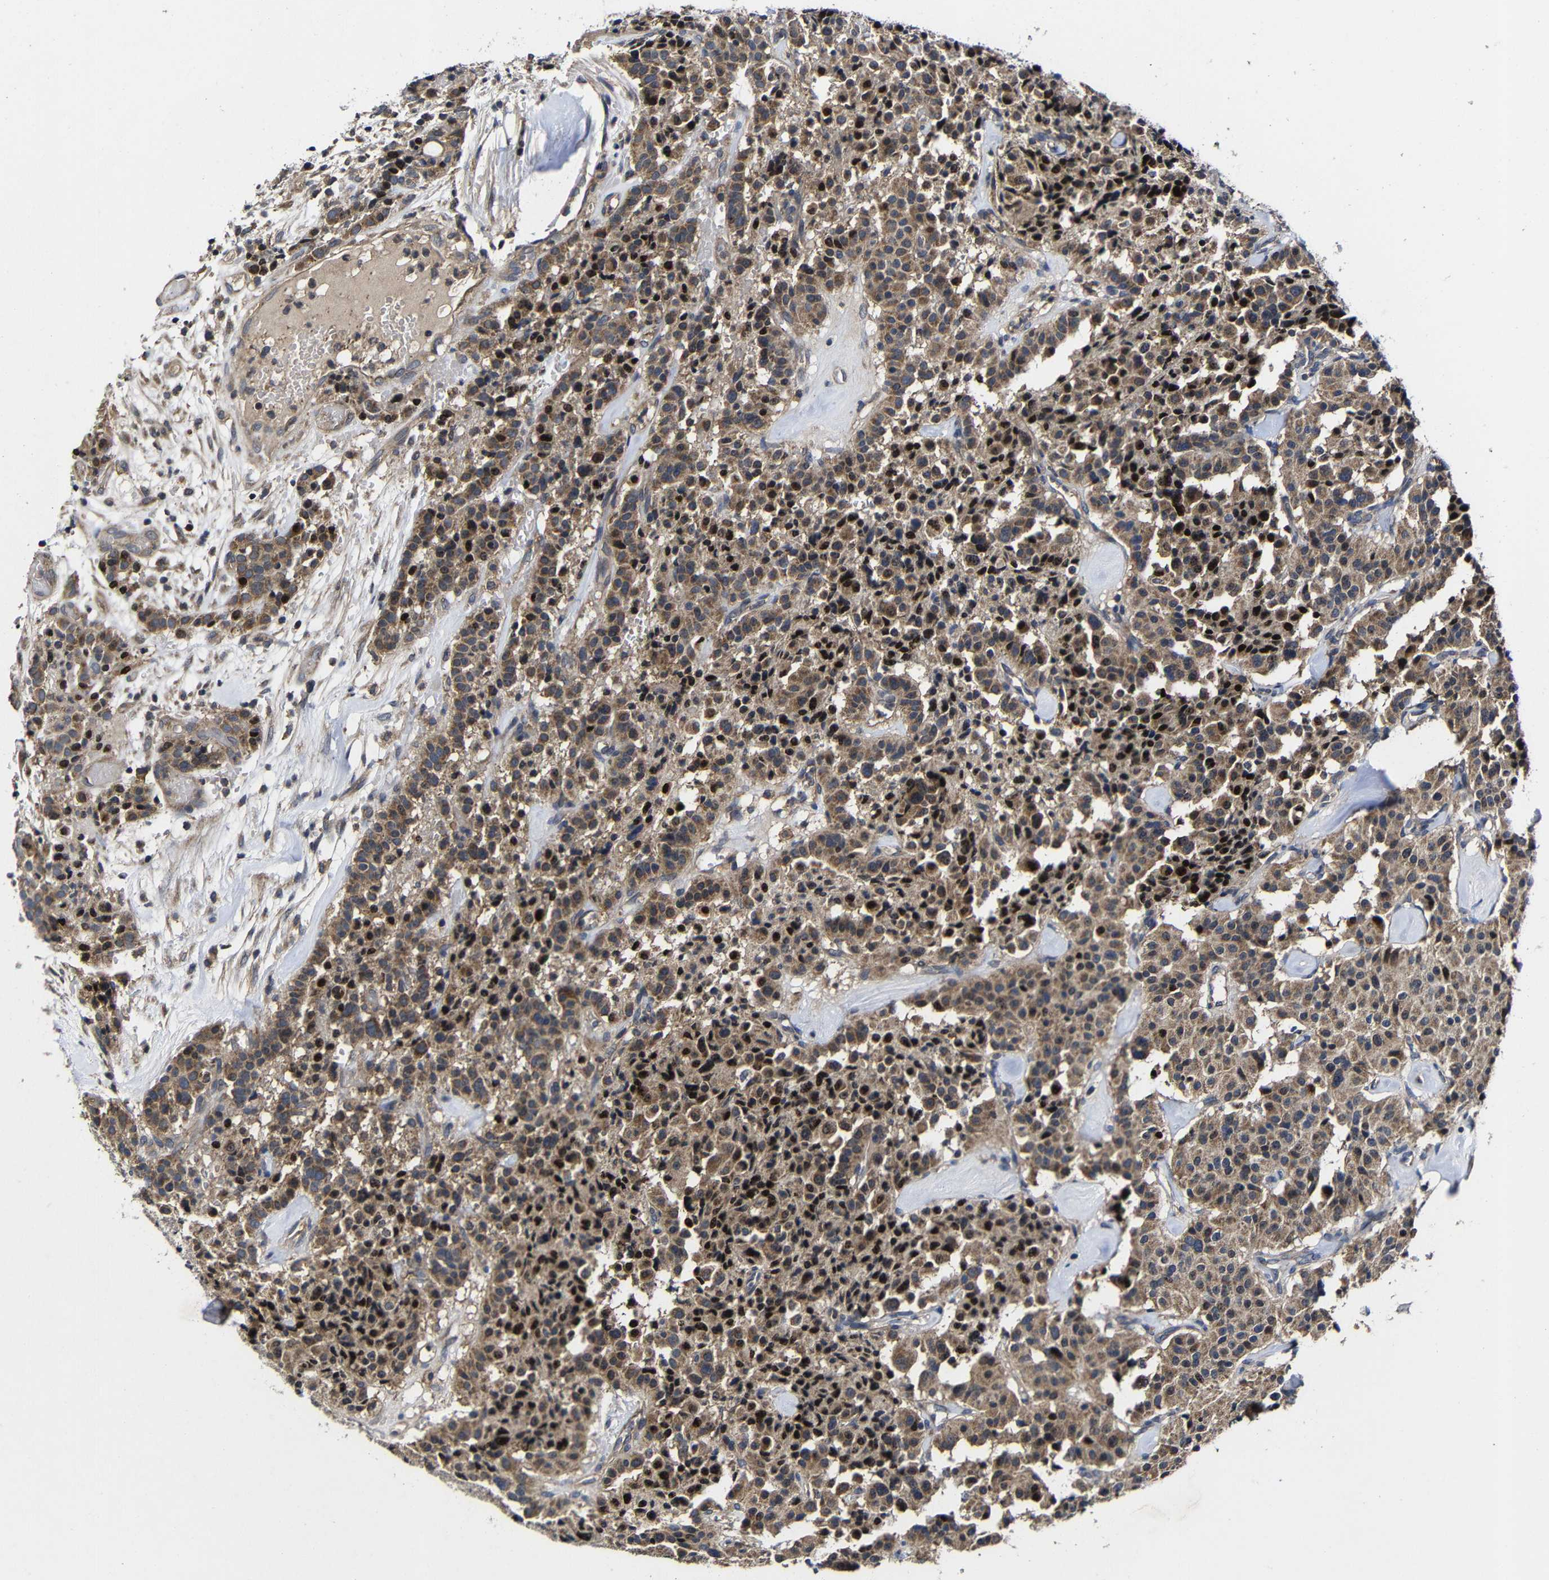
{"staining": {"intensity": "moderate", "quantity": ">75%", "location": "cytoplasmic/membranous,nuclear"}, "tissue": "carcinoid", "cell_type": "Tumor cells", "image_type": "cancer", "snomed": [{"axis": "morphology", "description": "Carcinoid, malignant, NOS"}, {"axis": "topography", "description": "Lung"}], "caption": "DAB immunohistochemical staining of human carcinoid exhibits moderate cytoplasmic/membranous and nuclear protein expression in approximately >75% of tumor cells.", "gene": "LPAR5", "patient": {"sex": "male", "age": 30}}